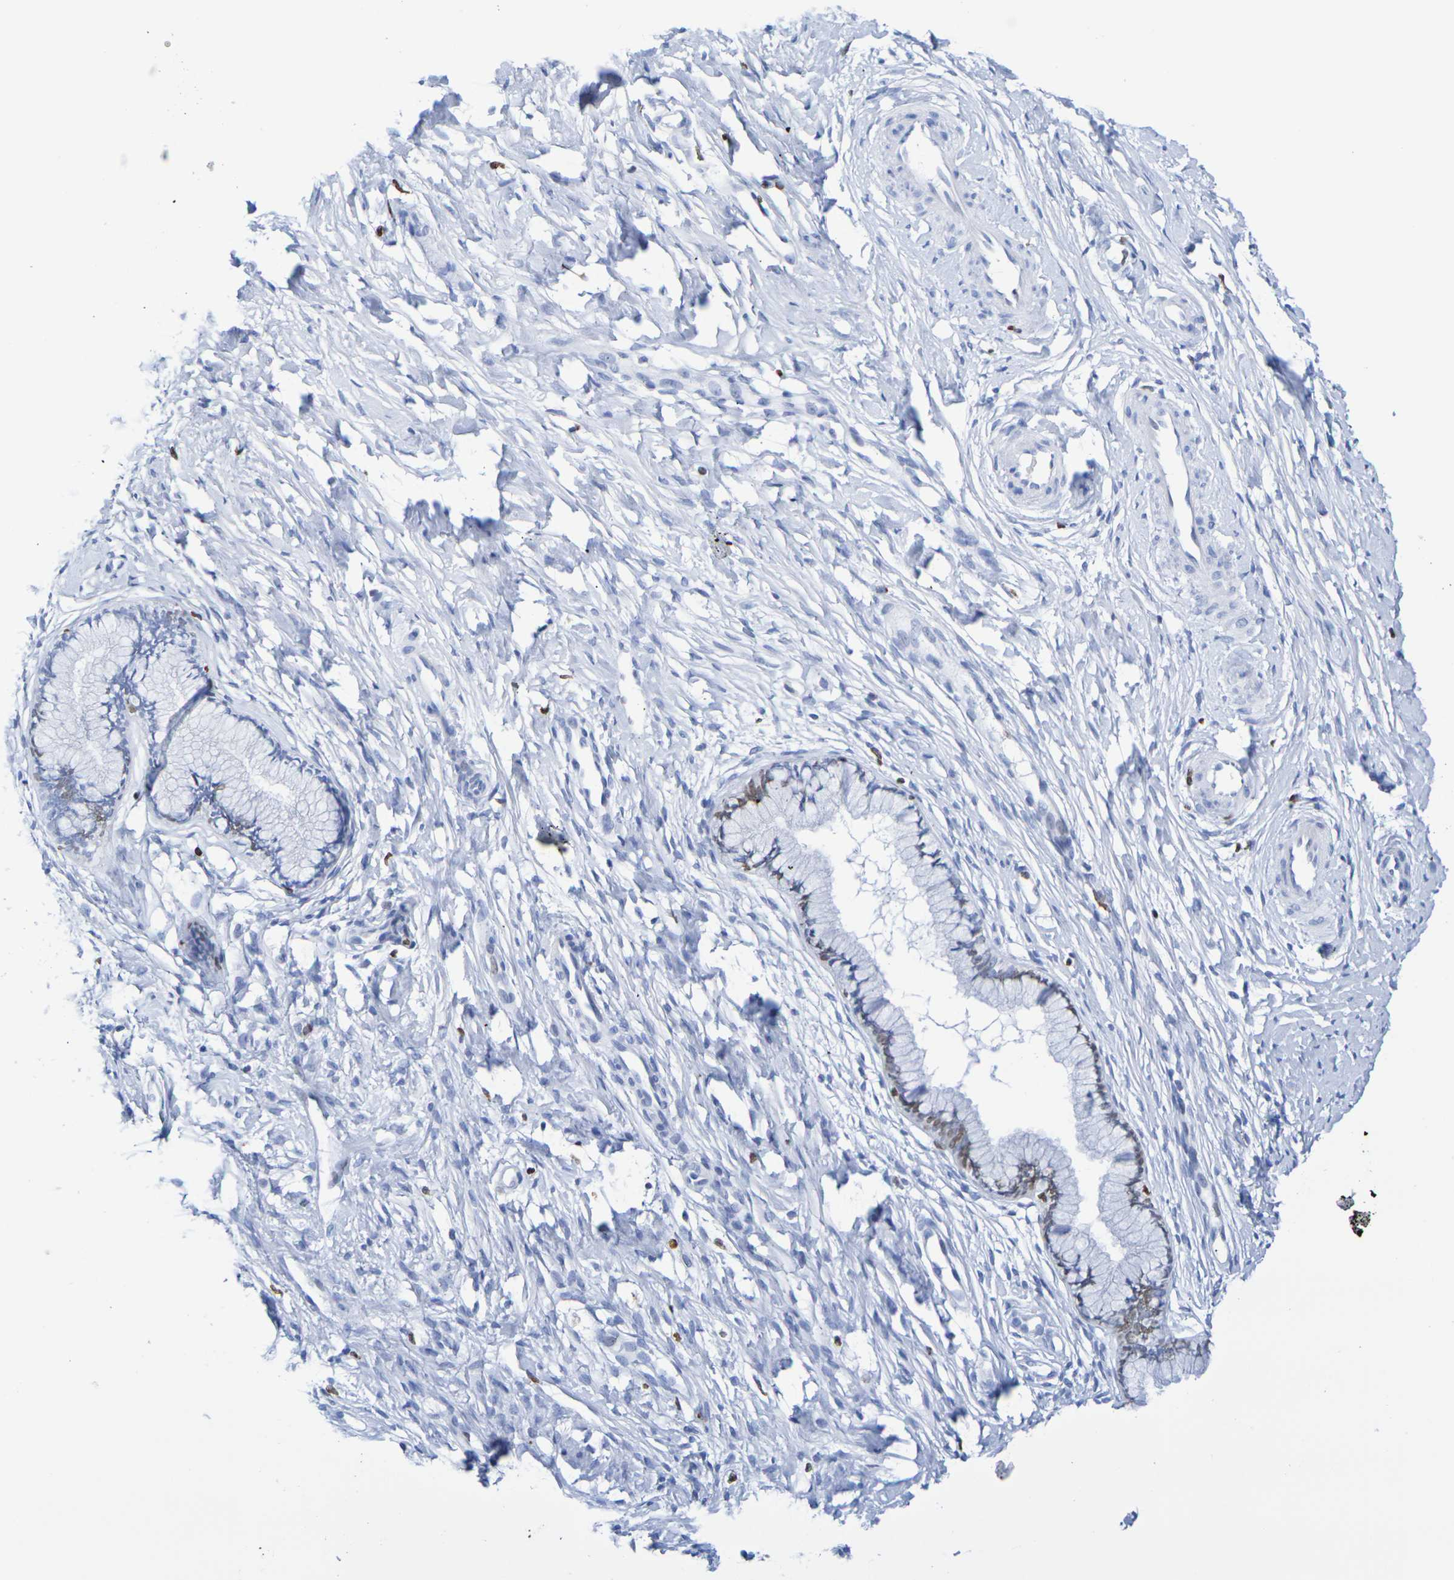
{"staining": {"intensity": "moderate", "quantity": "<25%", "location": "nuclear"}, "tissue": "cervix", "cell_type": "Glandular cells", "image_type": "normal", "snomed": [{"axis": "morphology", "description": "Normal tissue, NOS"}, {"axis": "topography", "description": "Cervix"}], "caption": "Immunohistochemistry (DAB) staining of normal cervix displays moderate nuclear protein expression in approximately <25% of glandular cells. The staining was performed using DAB (3,3'-diaminobenzidine) to visualize the protein expression in brown, while the nuclei were stained in blue with hematoxylin (Magnification: 20x).", "gene": "H1", "patient": {"sex": "female", "age": 65}}